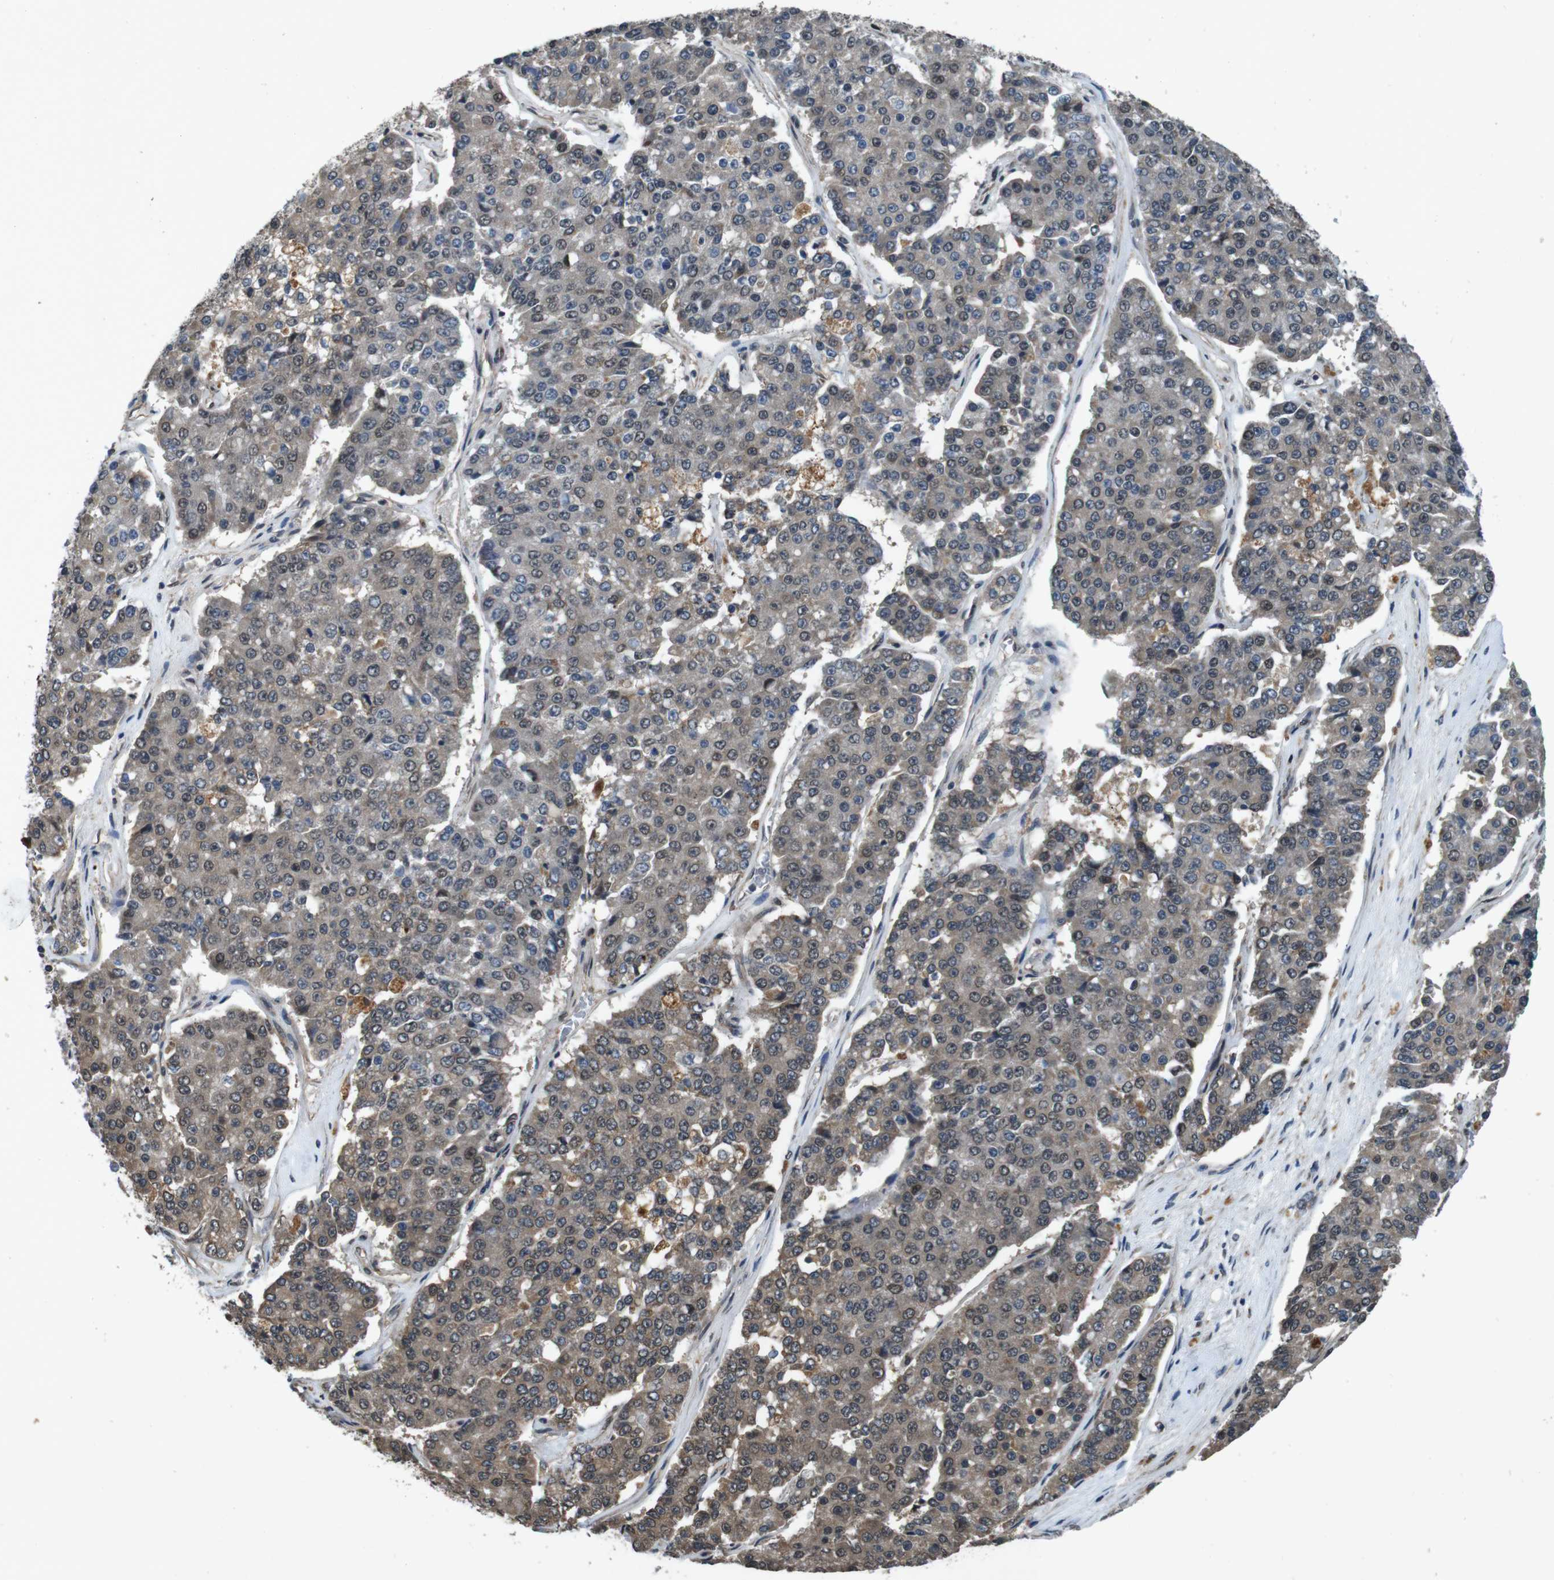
{"staining": {"intensity": "weak", "quantity": ">75%", "location": "cytoplasmic/membranous"}, "tissue": "pancreatic cancer", "cell_type": "Tumor cells", "image_type": "cancer", "snomed": [{"axis": "morphology", "description": "Adenocarcinoma, NOS"}, {"axis": "topography", "description": "Pancreas"}], "caption": "The micrograph displays a brown stain indicating the presence of a protein in the cytoplasmic/membranous of tumor cells in pancreatic cancer (adenocarcinoma).", "gene": "SOCS1", "patient": {"sex": "male", "age": 50}}